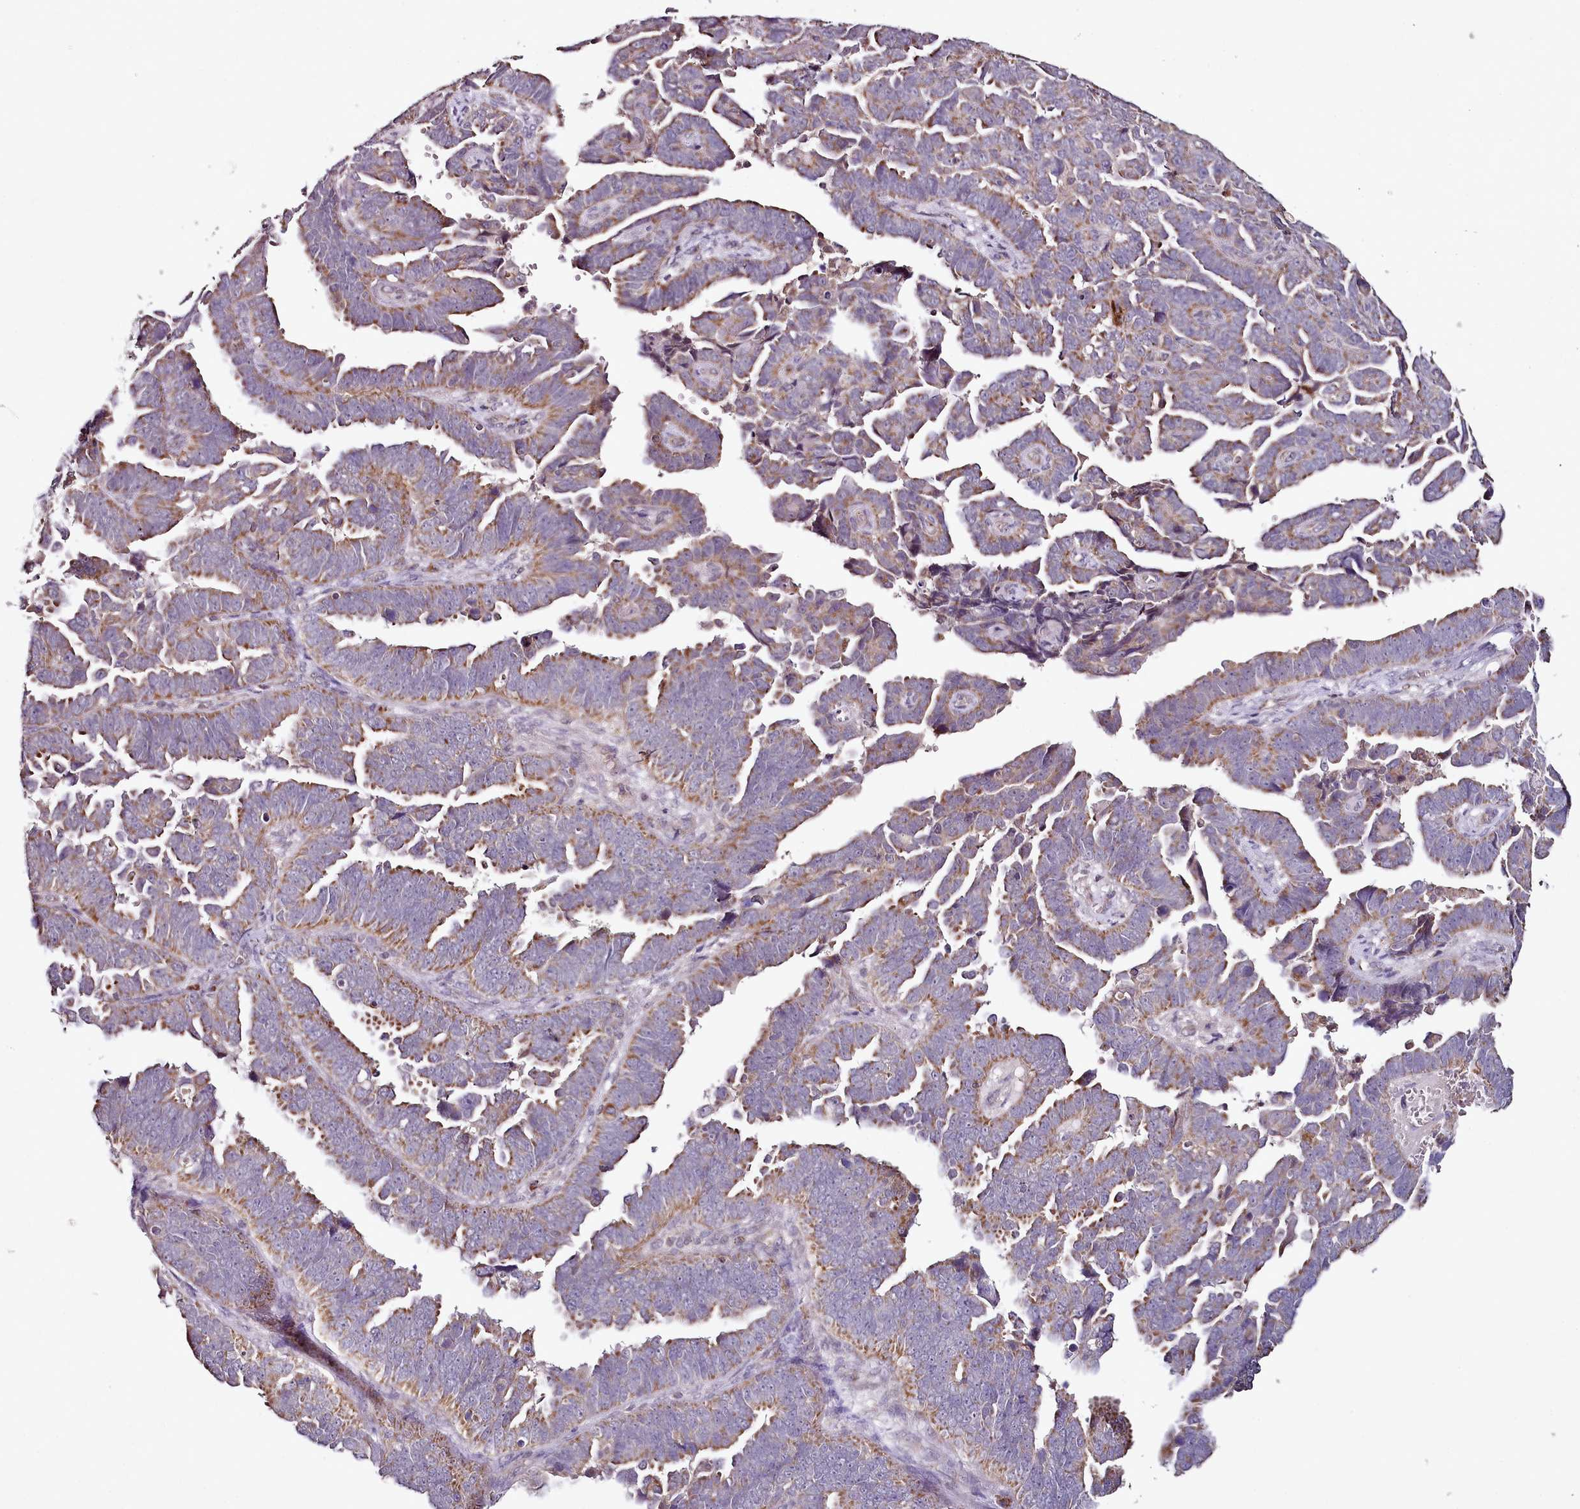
{"staining": {"intensity": "moderate", "quantity": "25%-75%", "location": "cytoplasmic/membranous"}, "tissue": "endometrial cancer", "cell_type": "Tumor cells", "image_type": "cancer", "snomed": [{"axis": "morphology", "description": "Adenocarcinoma, NOS"}, {"axis": "topography", "description": "Endometrium"}], "caption": "IHC photomicrograph of human endometrial adenocarcinoma stained for a protein (brown), which reveals medium levels of moderate cytoplasmic/membranous staining in about 25%-75% of tumor cells.", "gene": "ACSS1", "patient": {"sex": "female", "age": 75}}